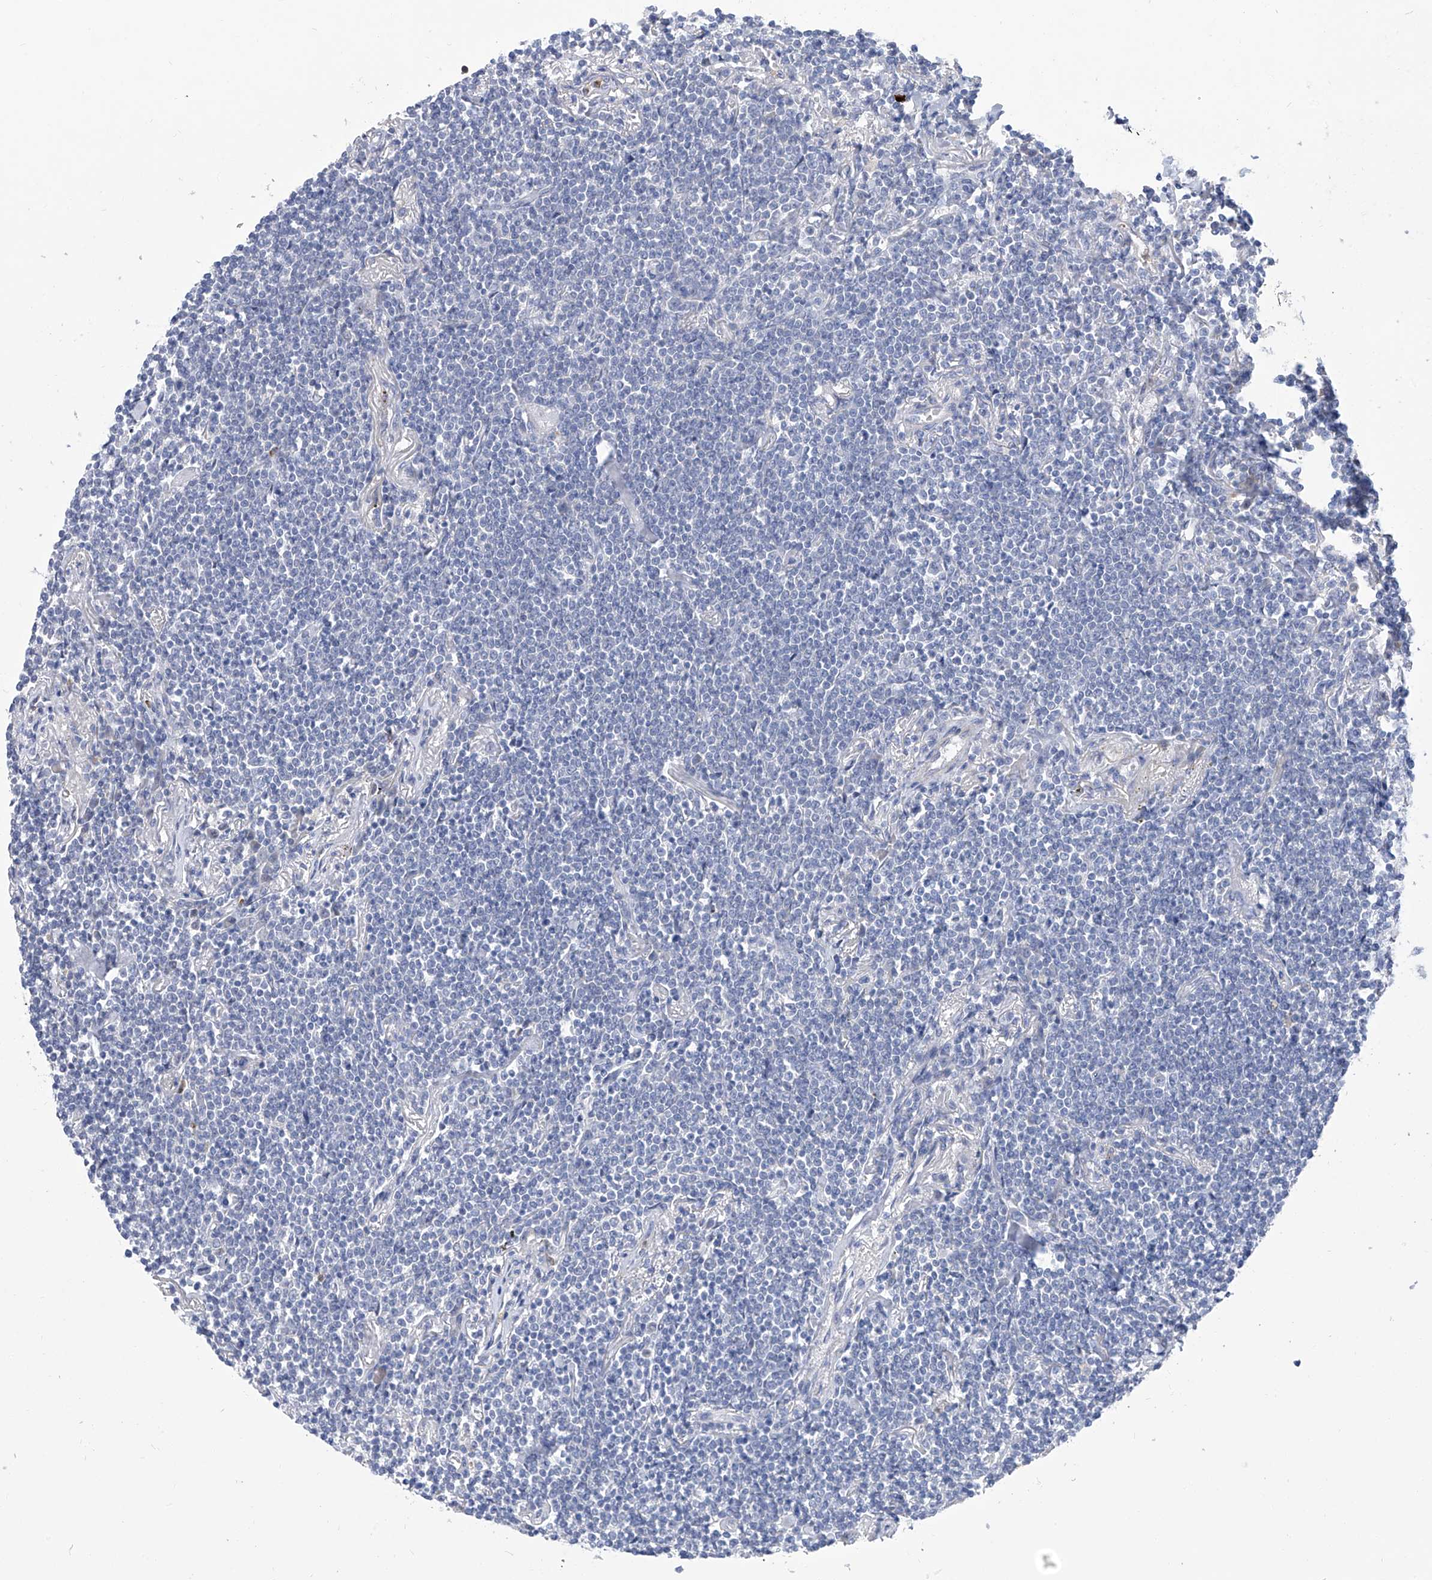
{"staining": {"intensity": "negative", "quantity": "none", "location": "none"}, "tissue": "lymphoma", "cell_type": "Tumor cells", "image_type": "cancer", "snomed": [{"axis": "morphology", "description": "Malignant lymphoma, non-Hodgkin's type, Low grade"}, {"axis": "topography", "description": "Lung"}], "caption": "Tumor cells show no significant protein expression in low-grade malignant lymphoma, non-Hodgkin's type.", "gene": "PHF20", "patient": {"sex": "female", "age": 71}}